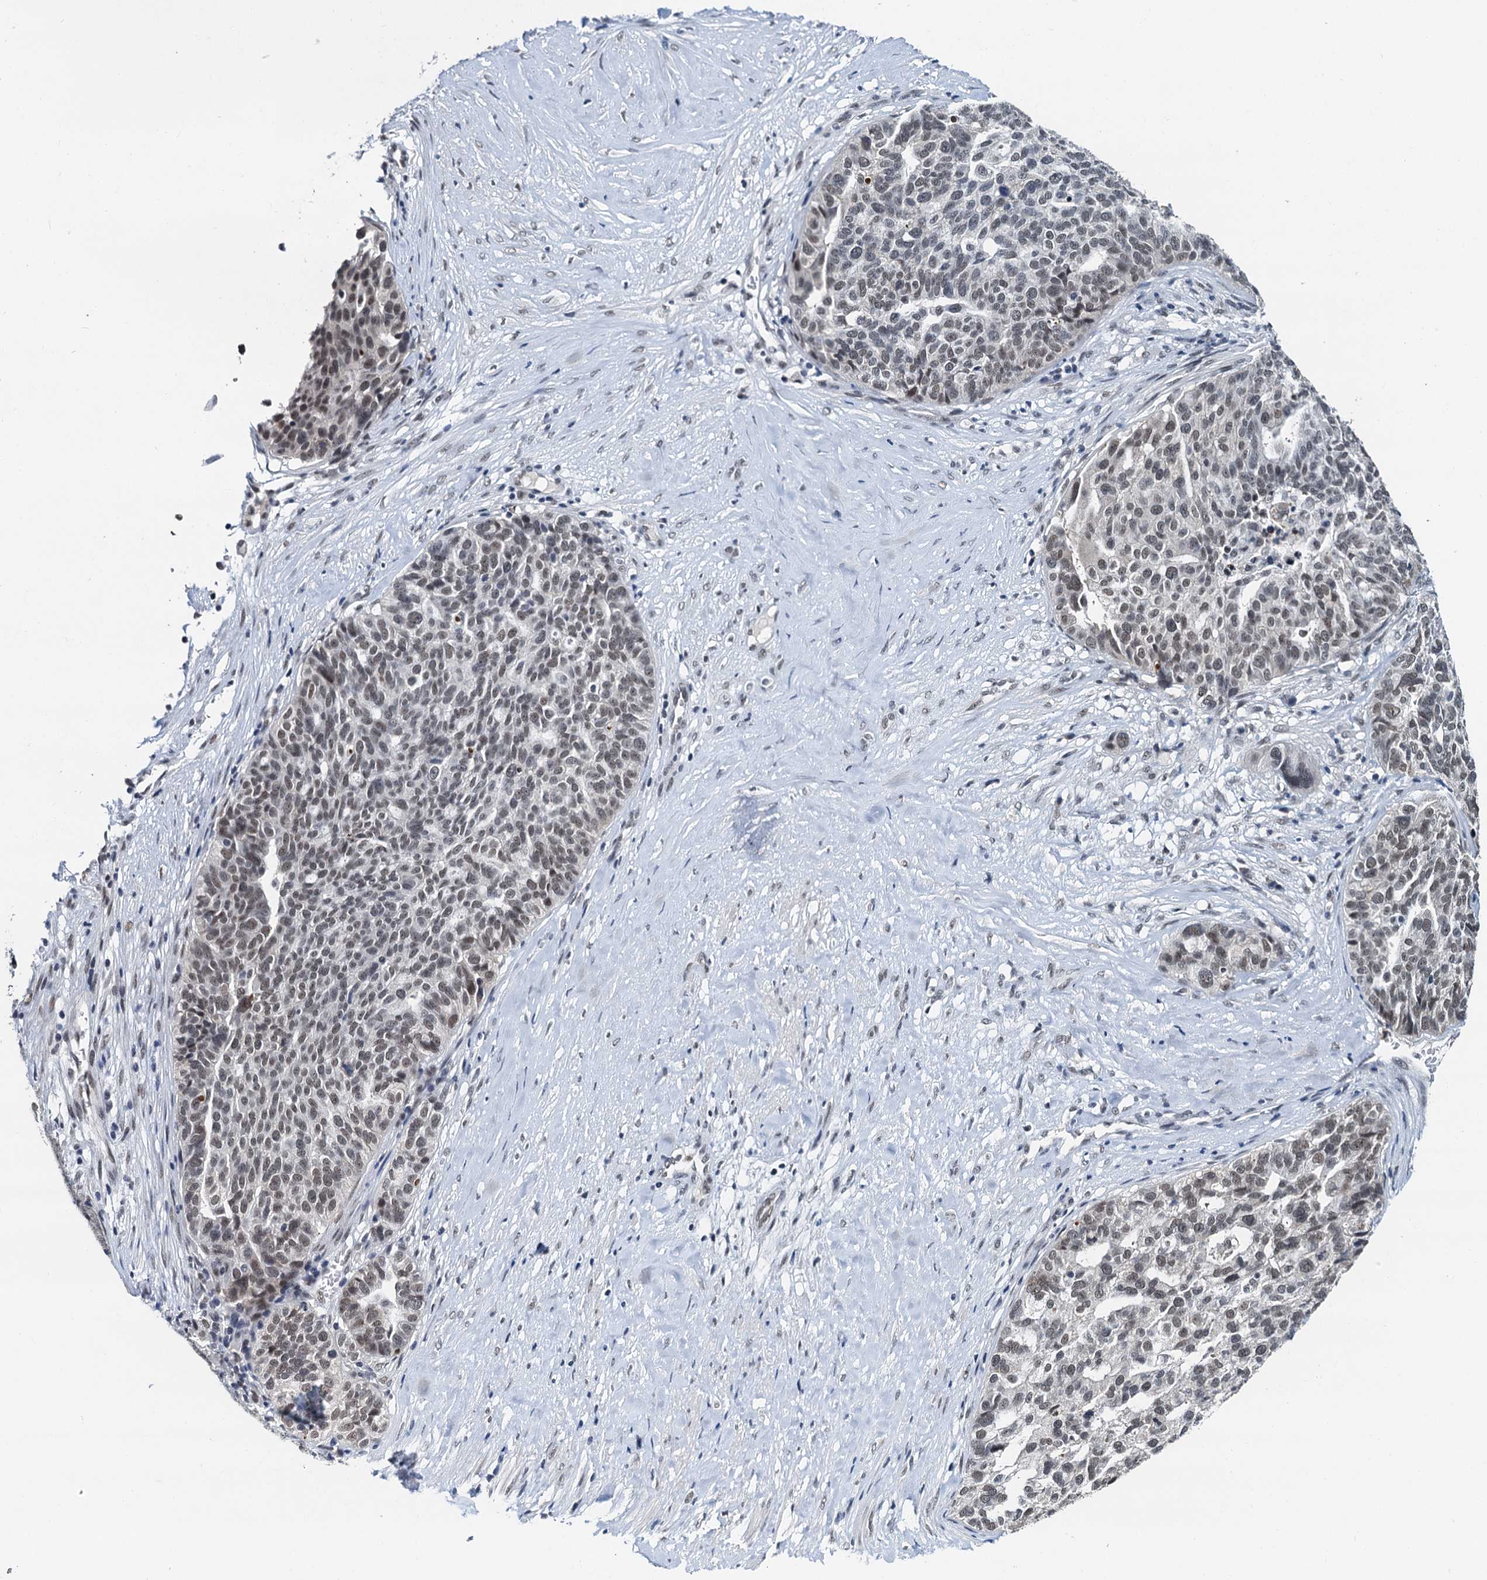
{"staining": {"intensity": "moderate", "quantity": ">75%", "location": "nuclear"}, "tissue": "ovarian cancer", "cell_type": "Tumor cells", "image_type": "cancer", "snomed": [{"axis": "morphology", "description": "Cystadenocarcinoma, serous, NOS"}, {"axis": "topography", "description": "Ovary"}], "caption": "Human ovarian serous cystadenocarcinoma stained with a brown dye demonstrates moderate nuclear positive positivity in about >75% of tumor cells.", "gene": "SNRPD1", "patient": {"sex": "female", "age": 59}}